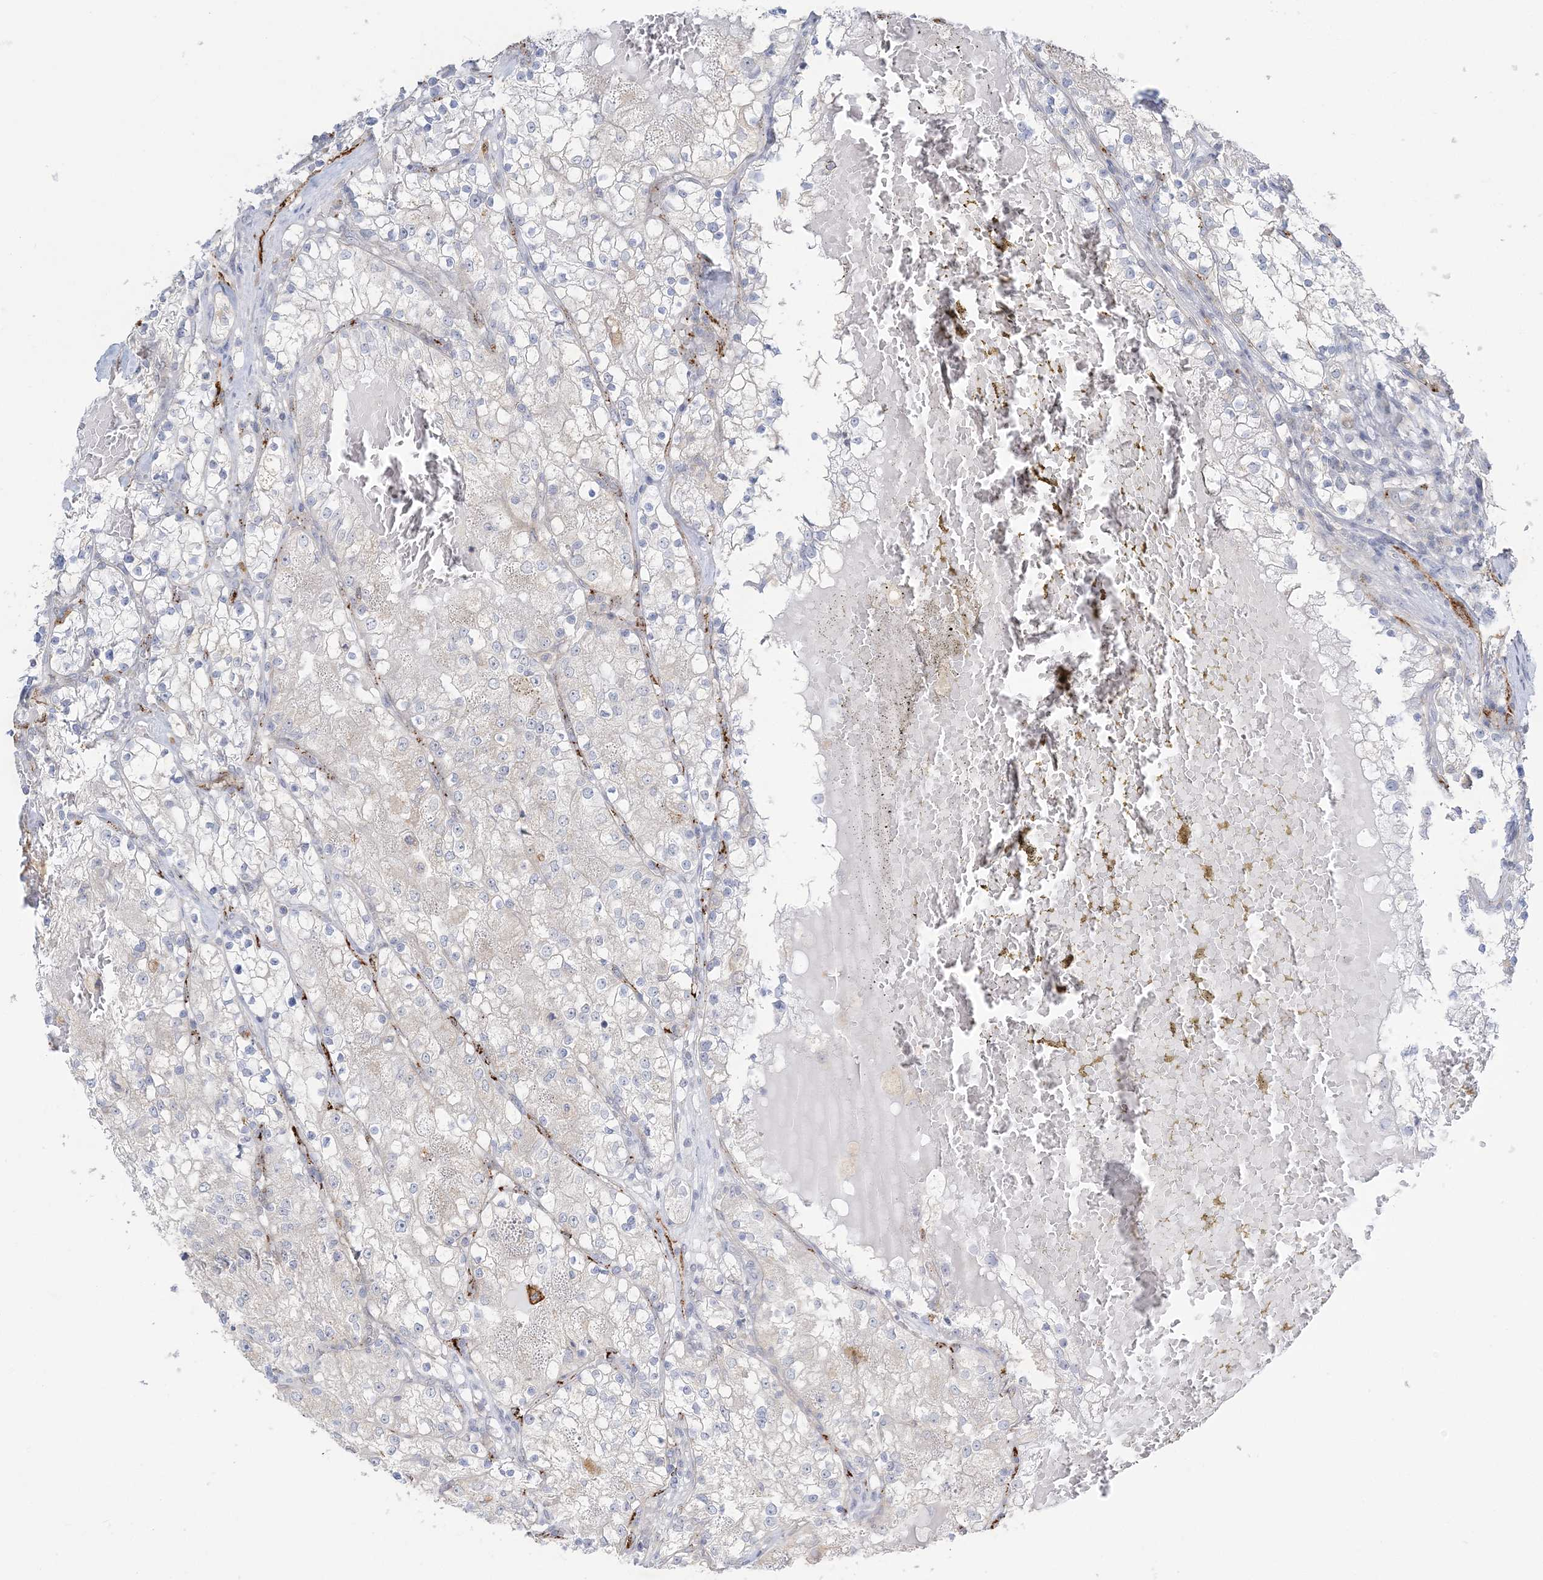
{"staining": {"intensity": "negative", "quantity": "none", "location": "none"}, "tissue": "renal cancer", "cell_type": "Tumor cells", "image_type": "cancer", "snomed": [{"axis": "morphology", "description": "Normal tissue, NOS"}, {"axis": "morphology", "description": "Adenocarcinoma, NOS"}, {"axis": "topography", "description": "Kidney"}], "caption": "Protein analysis of renal cancer (adenocarcinoma) demonstrates no significant positivity in tumor cells. (Immunohistochemistry, brightfield microscopy, high magnification).", "gene": "INPP1", "patient": {"sex": "male", "age": 68}}